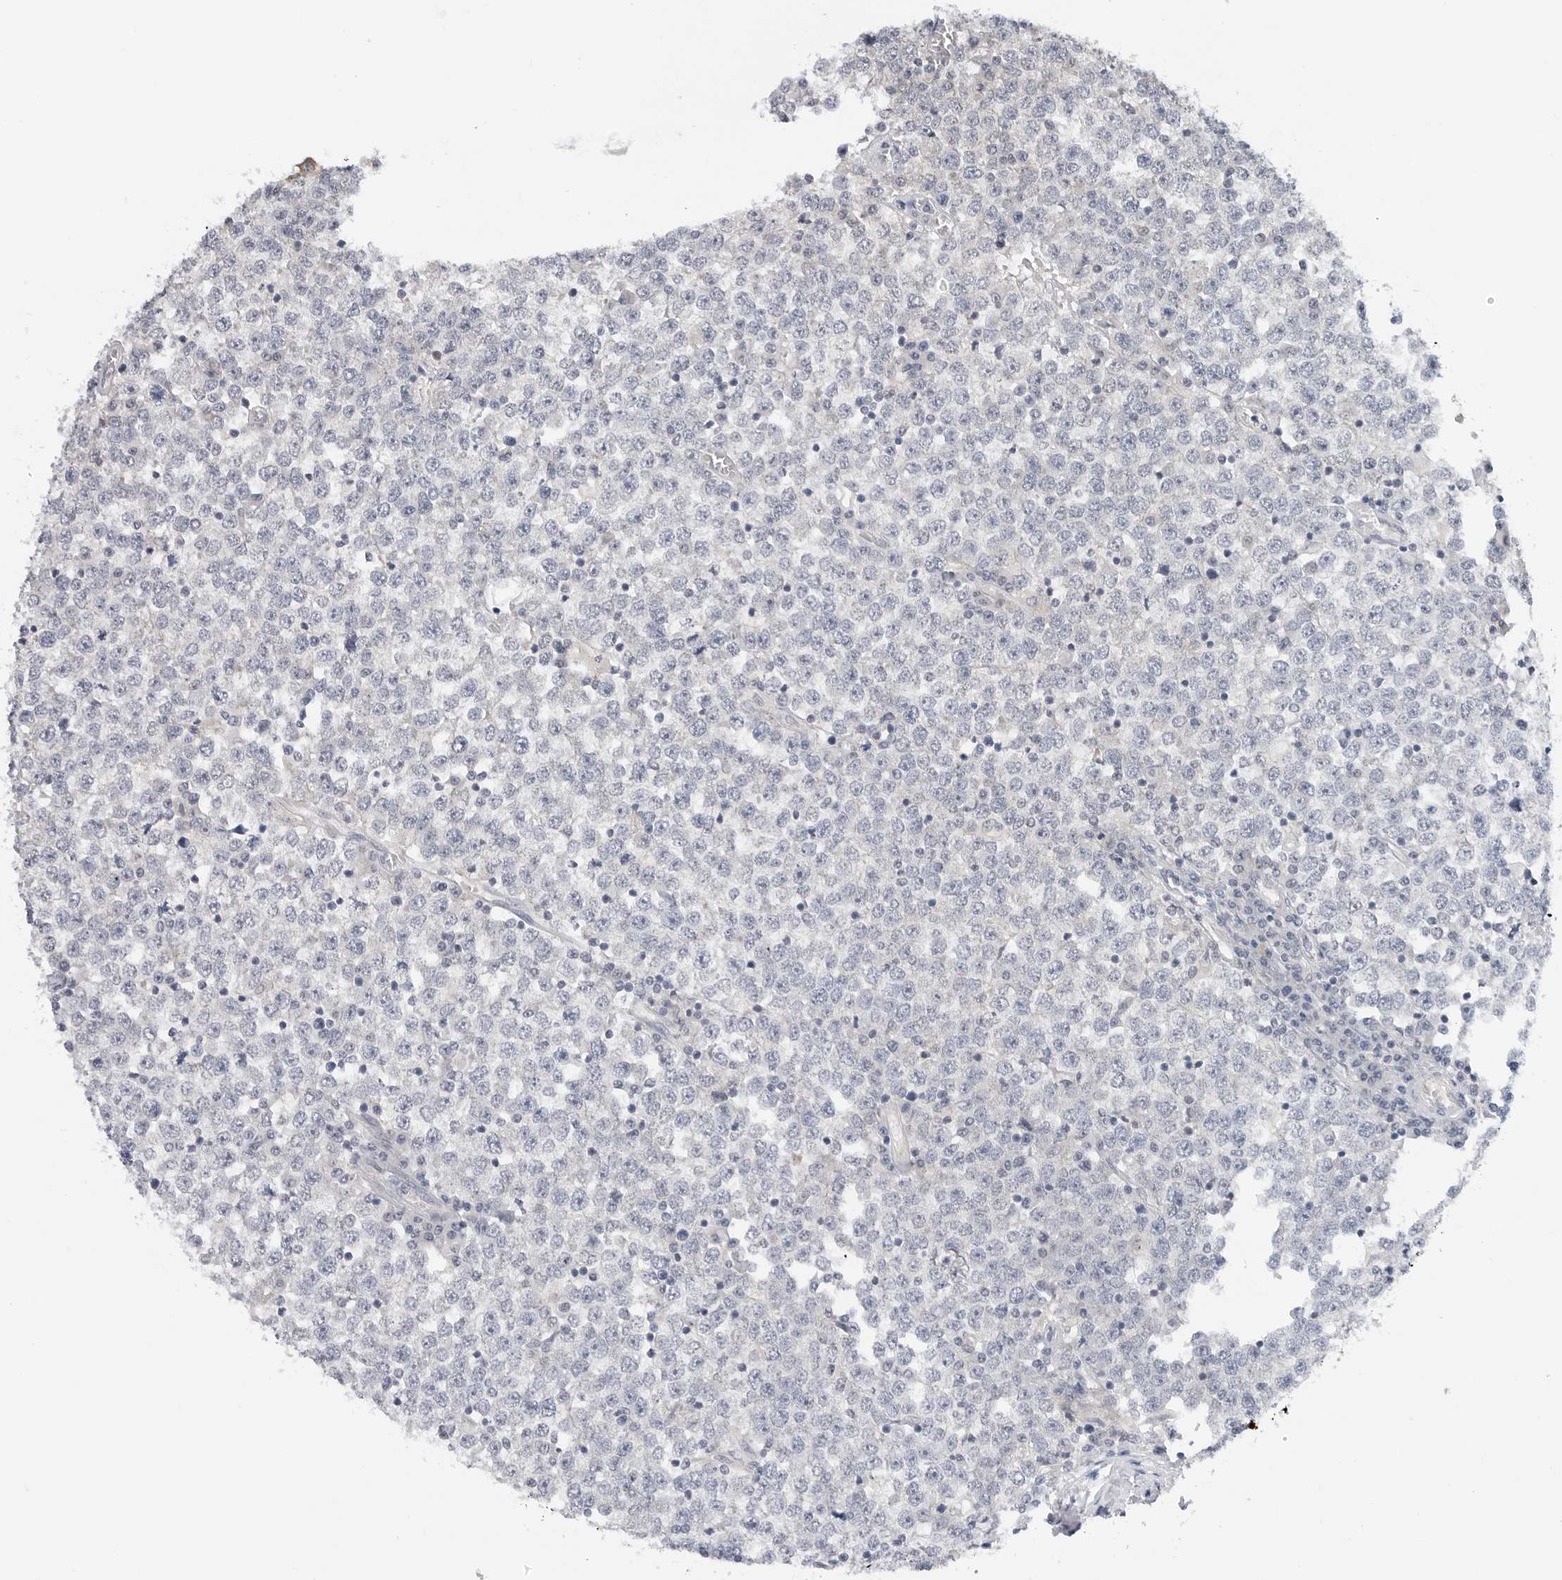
{"staining": {"intensity": "negative", "quantity": "none", "location": "none"}, "tissue": "testis cancer", "cell_type": "Tumor cells", "image_type": "cancer", "snomed": [{"axis": "morphology", "description": "Seminoma, NOS"}, {"axis": "topography", "description": "Testis"}], "caption": "Histopathology image shows no protein expression in tumor cells of seminoma (testis) tissue. Brightfield microscopy of IHC stained with DAB (3,3'-diaminobenzidine) (brown) and hematoxylin (blue), captured at high magnification.", "gene": "MAP2K5", "patient": {"sex": "male", "age": 65}}